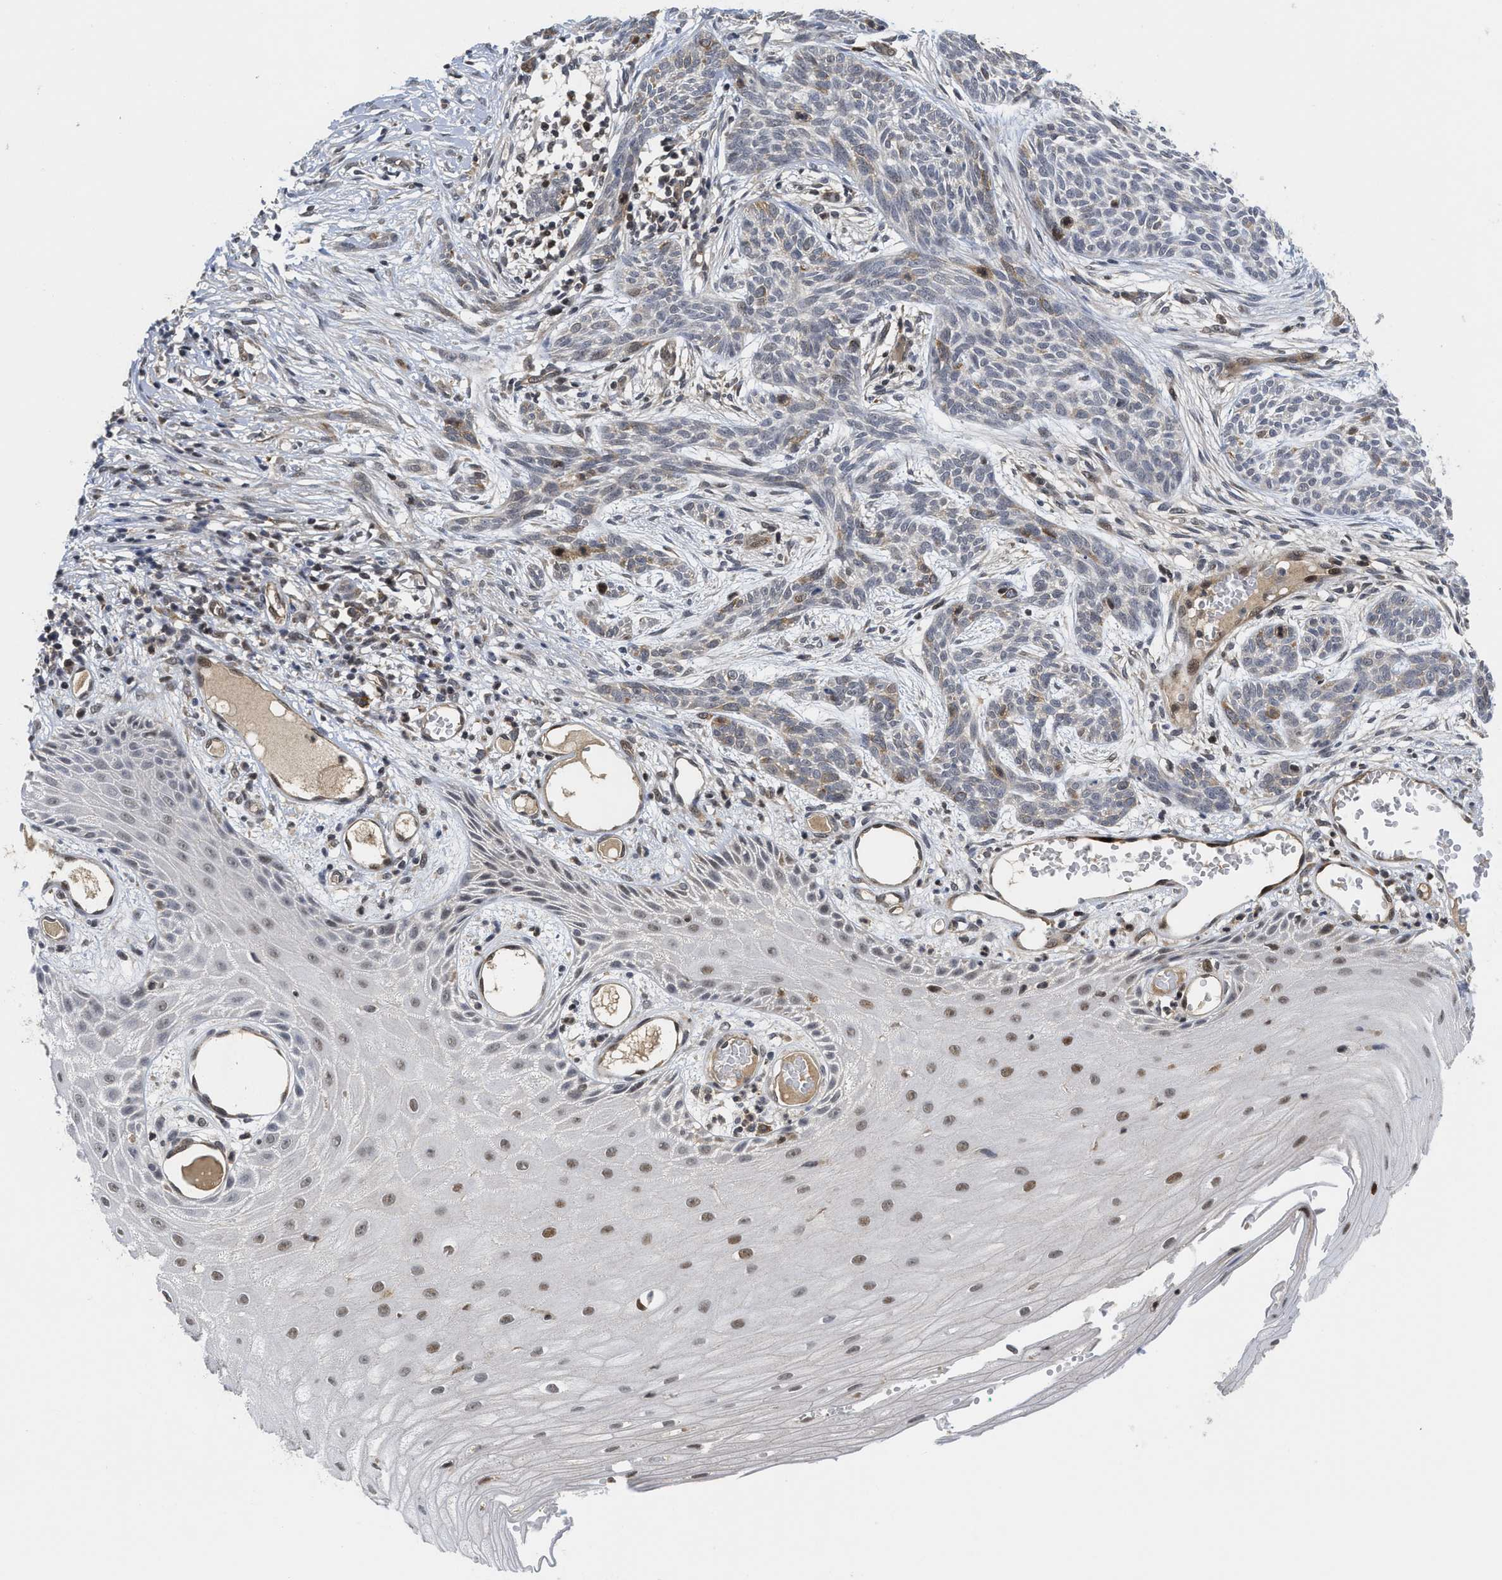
{"staining": {"intensity": "weak", "quantity": "<25%", "location": "cytoplasmic/membranous"}, "tissue": "skin cancer", "cell_type": "Tumor cells", "image_type": "cancer", "snomed": [{"axis": "morphology", "description": "Basal cell carcinoma"}, {"axis": "topography", "description": "Skin"}], "caption": "A high-resolution image shows IHC staining of skin basal cell carcinoma, which exhibits no significant staining in tumor cells.", "gene": "HIF1A", "patient": {"sex": "female", "age": 59}}